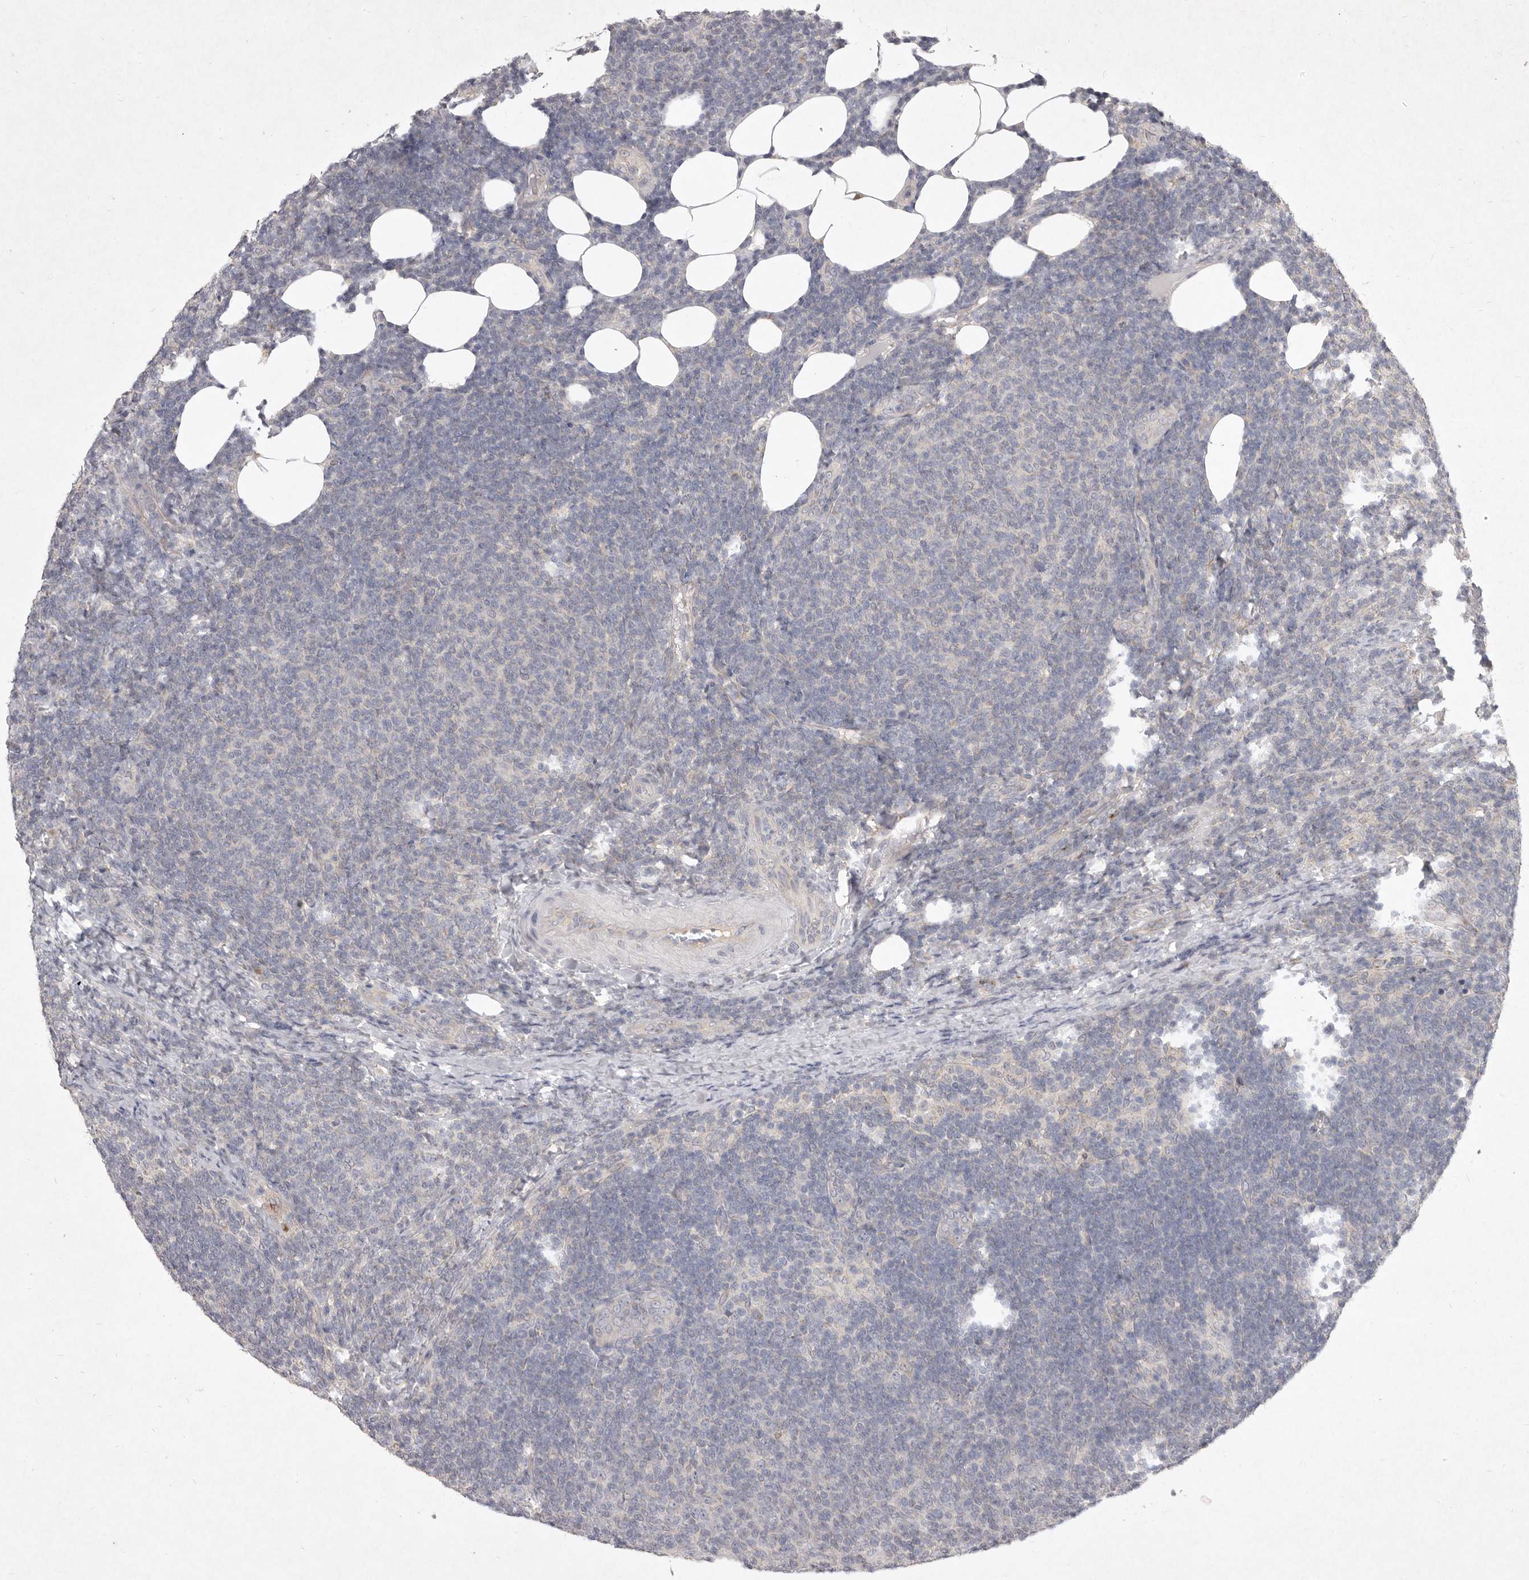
{"staining": {"intensity": "negative", "quantity": "none", "location": "none"}, "tissue": "lymphoma", "cell_type": "Tumor cells", "image_type": "cancer", "snomed": [{"axis": "morphology", "description": "Malignant lymphoma, non-Hodgkin's type, Low grade"}, {"axis": "topography", "description": "Lymph node"}], "caption": "DAB immunohistochemical staining of malignant lymphoma, non-Hodgkin's type (low-grade) reveals no significant staining in tumor cells.", "gene": "P2RX6", "patient": {"sex": "male", "age": 66}}